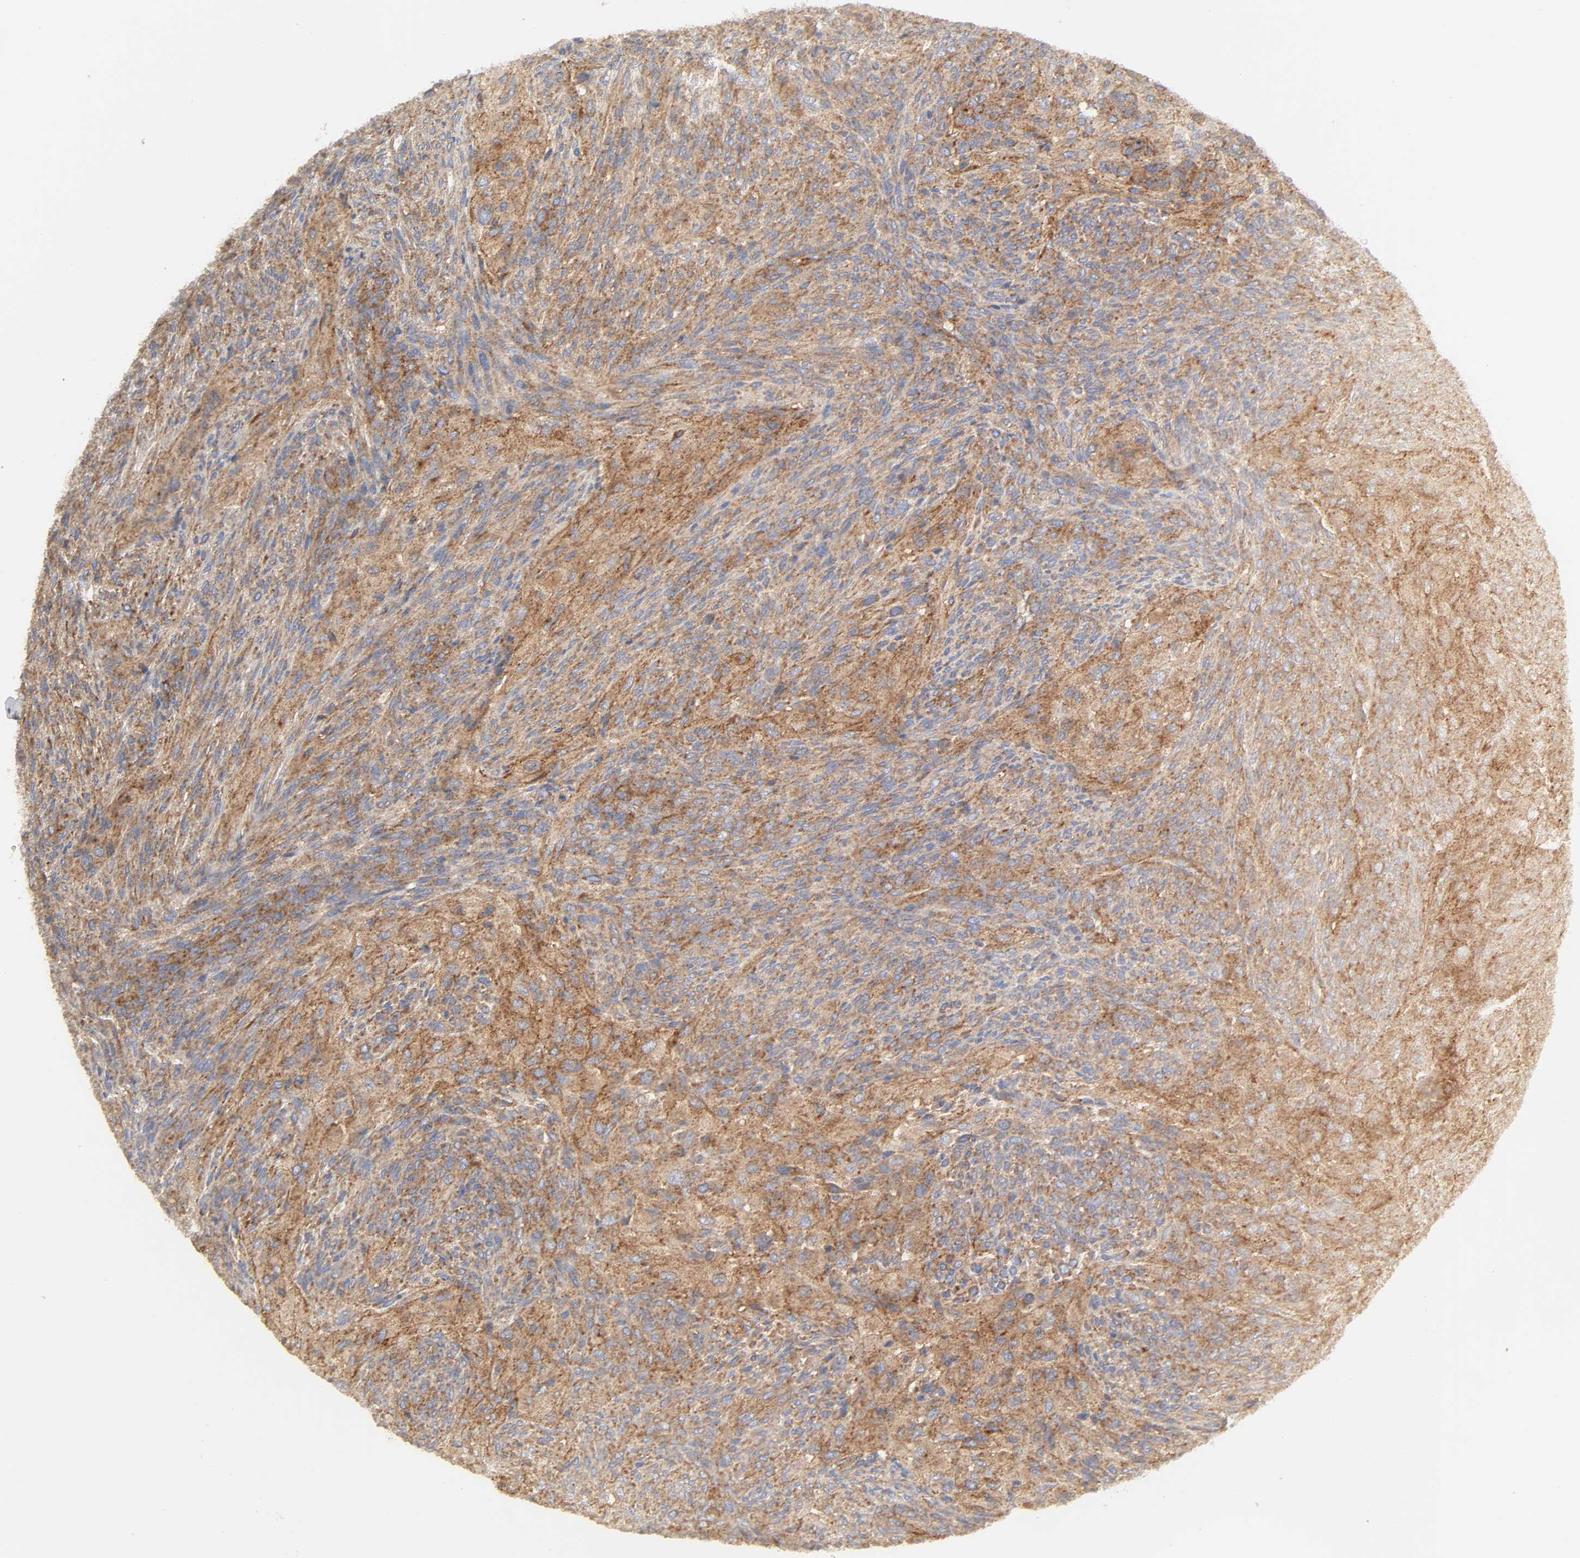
{"staining": {"intensity": "strong", "quantity": ">75%", "location": "cytoplasmic/membranous"}, "tissue": "glioma", "cell_type": "Tumor cells", "image_type": "cancer", "snomed": [{"axis": "morphology", "description": "Glioma, malignant, High grade"}, {"axis": "topography", "description": "Cerebral cortex"}], "caption": "A micrograph of human glioma stained for a protein displays strong cytoplasmic/membranous brown staining in tumor cells.", "gene": "SH3GLB1", "patient": {"sex": "female", "age": 55}}